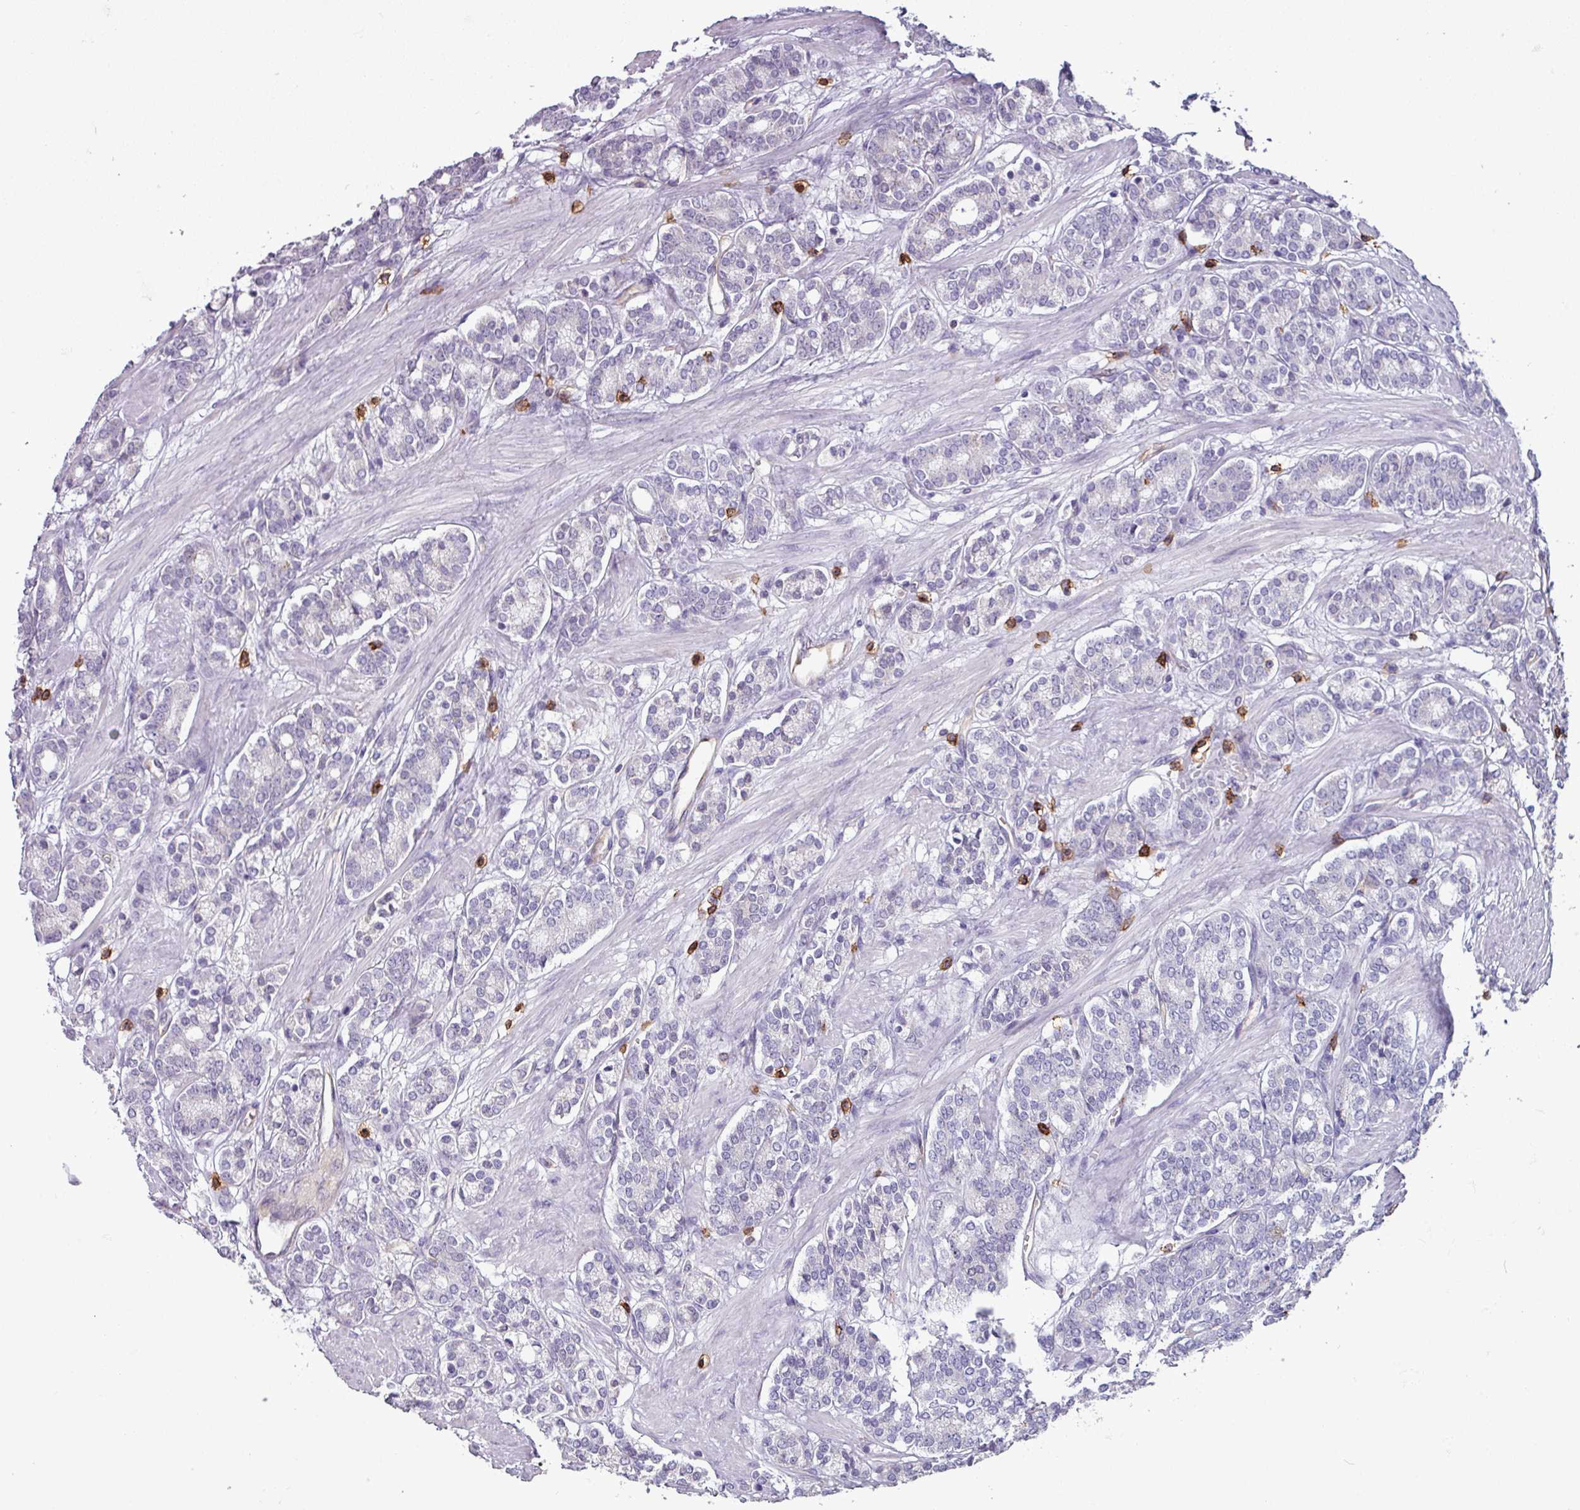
{"staining": {"intensity": "negative", "quantity": "none", "location": "none"}, "tissue": "prostate cancer", "cell_type": "Tumor cells", "image_type": "cancer", "snomed": [{"axis": "morphology", "description": "Adenocarcinoma, High grade"}, {"axis": "topography", "description": "Prostate"}], "caption": "Immunohistochemistry of human prostate cancer displays no positivity in tumor cells.", "gene": "CD8A", "patient": {"sex": "male", "age": 62}}